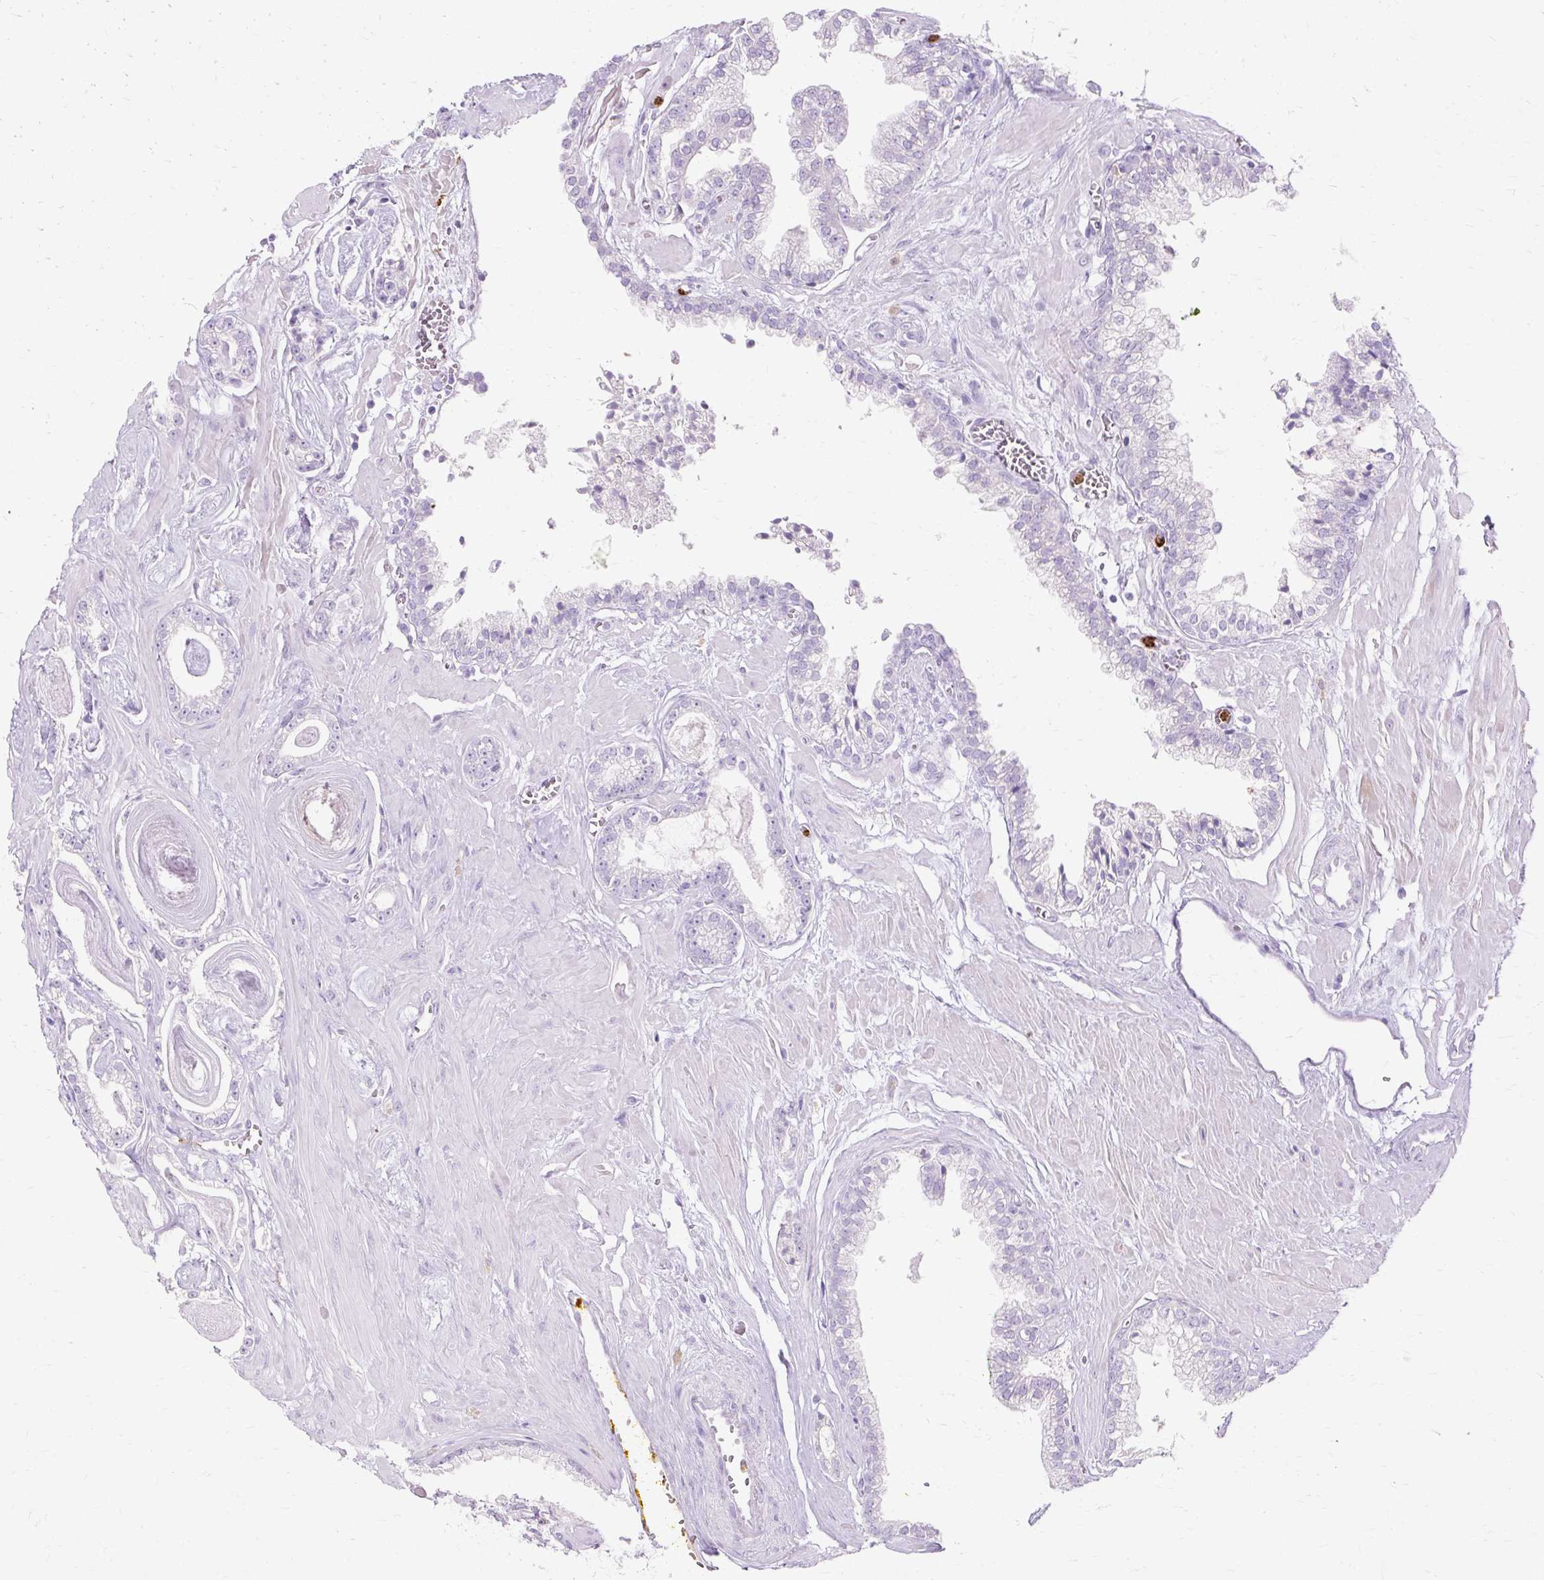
{"staining": {"intensity": "negative", "quantity": "none", "location": "none"}, "tissue": "prostate cancer", "cell_type": "Tumor cells", "image_type": "cancer", "snomed": [{"axis": "morphology", "description": "Adenocarcinoma, Low grade"}, {"axis": "topography", "description": "Prostate"}], "caption": "DAB immunohistochemical staining of prostate cancer (low-grade adenocarcinoma) shows no significant positivity in tumor cells.", "gene": "DEFA1", "patient": {"sex": "male", "age": 60}}